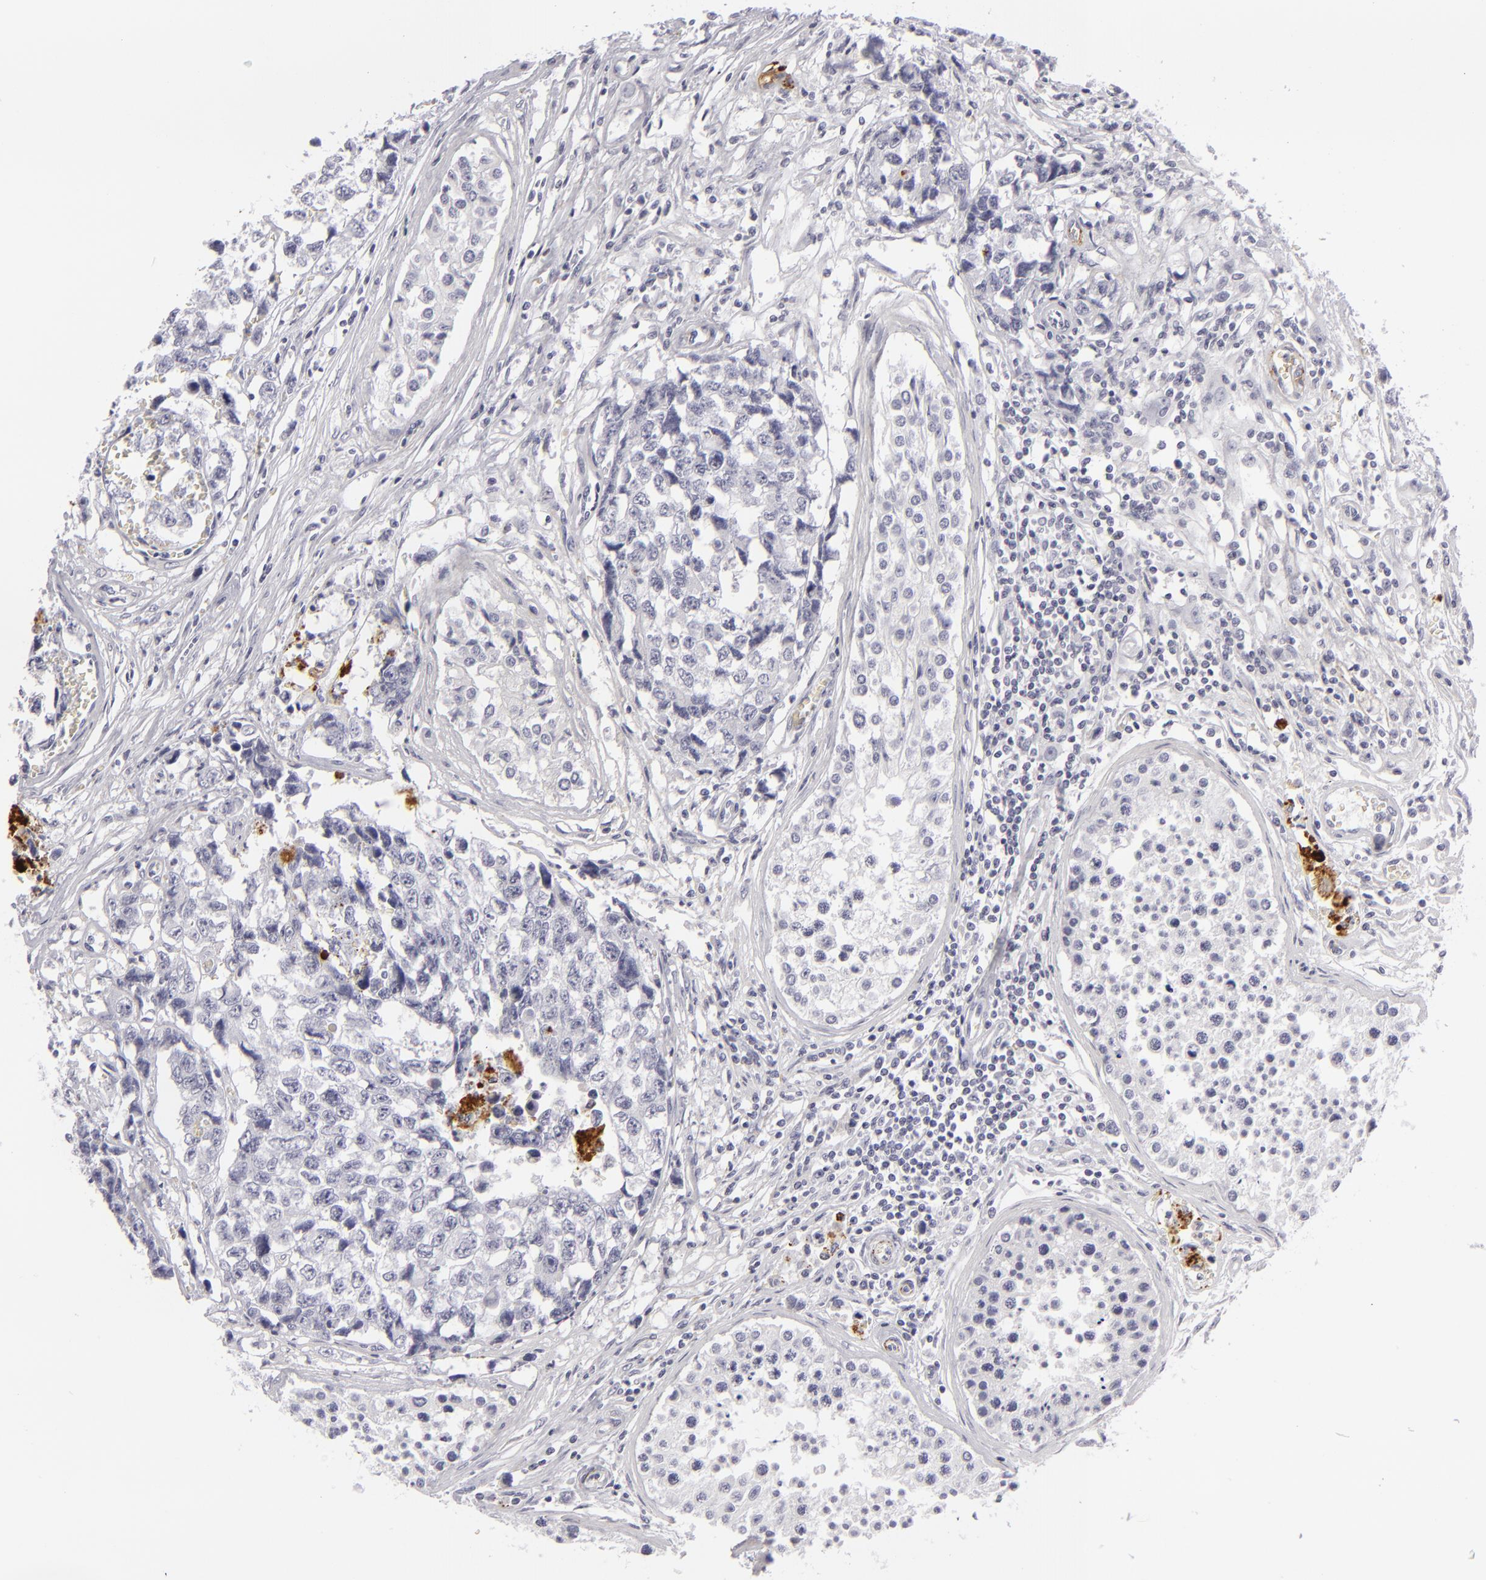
{"staining": {"intensity": "negative", "quantity": "none", "location": "none"}, "tissue": "testis cancer", "cell_type": "Tumor cells", "image_type": "cancer", "snomed": [{"axis": "morphology", "description": "Carcinoma, Embryonal, NOS"}, {"axis": "topography", "description": "Testis"}], "caption": "High magnification brightfield microscopy of testis cancer stained with DAB (brown) and counterstained with hematoxylin (blue): tumor cells show no significant staining. (DAB (3,3'-diaminobenzidine) IHC with hematoxylin counter stain).", "gene": "C9", "patient": {"sex": "male", "age": 31}}